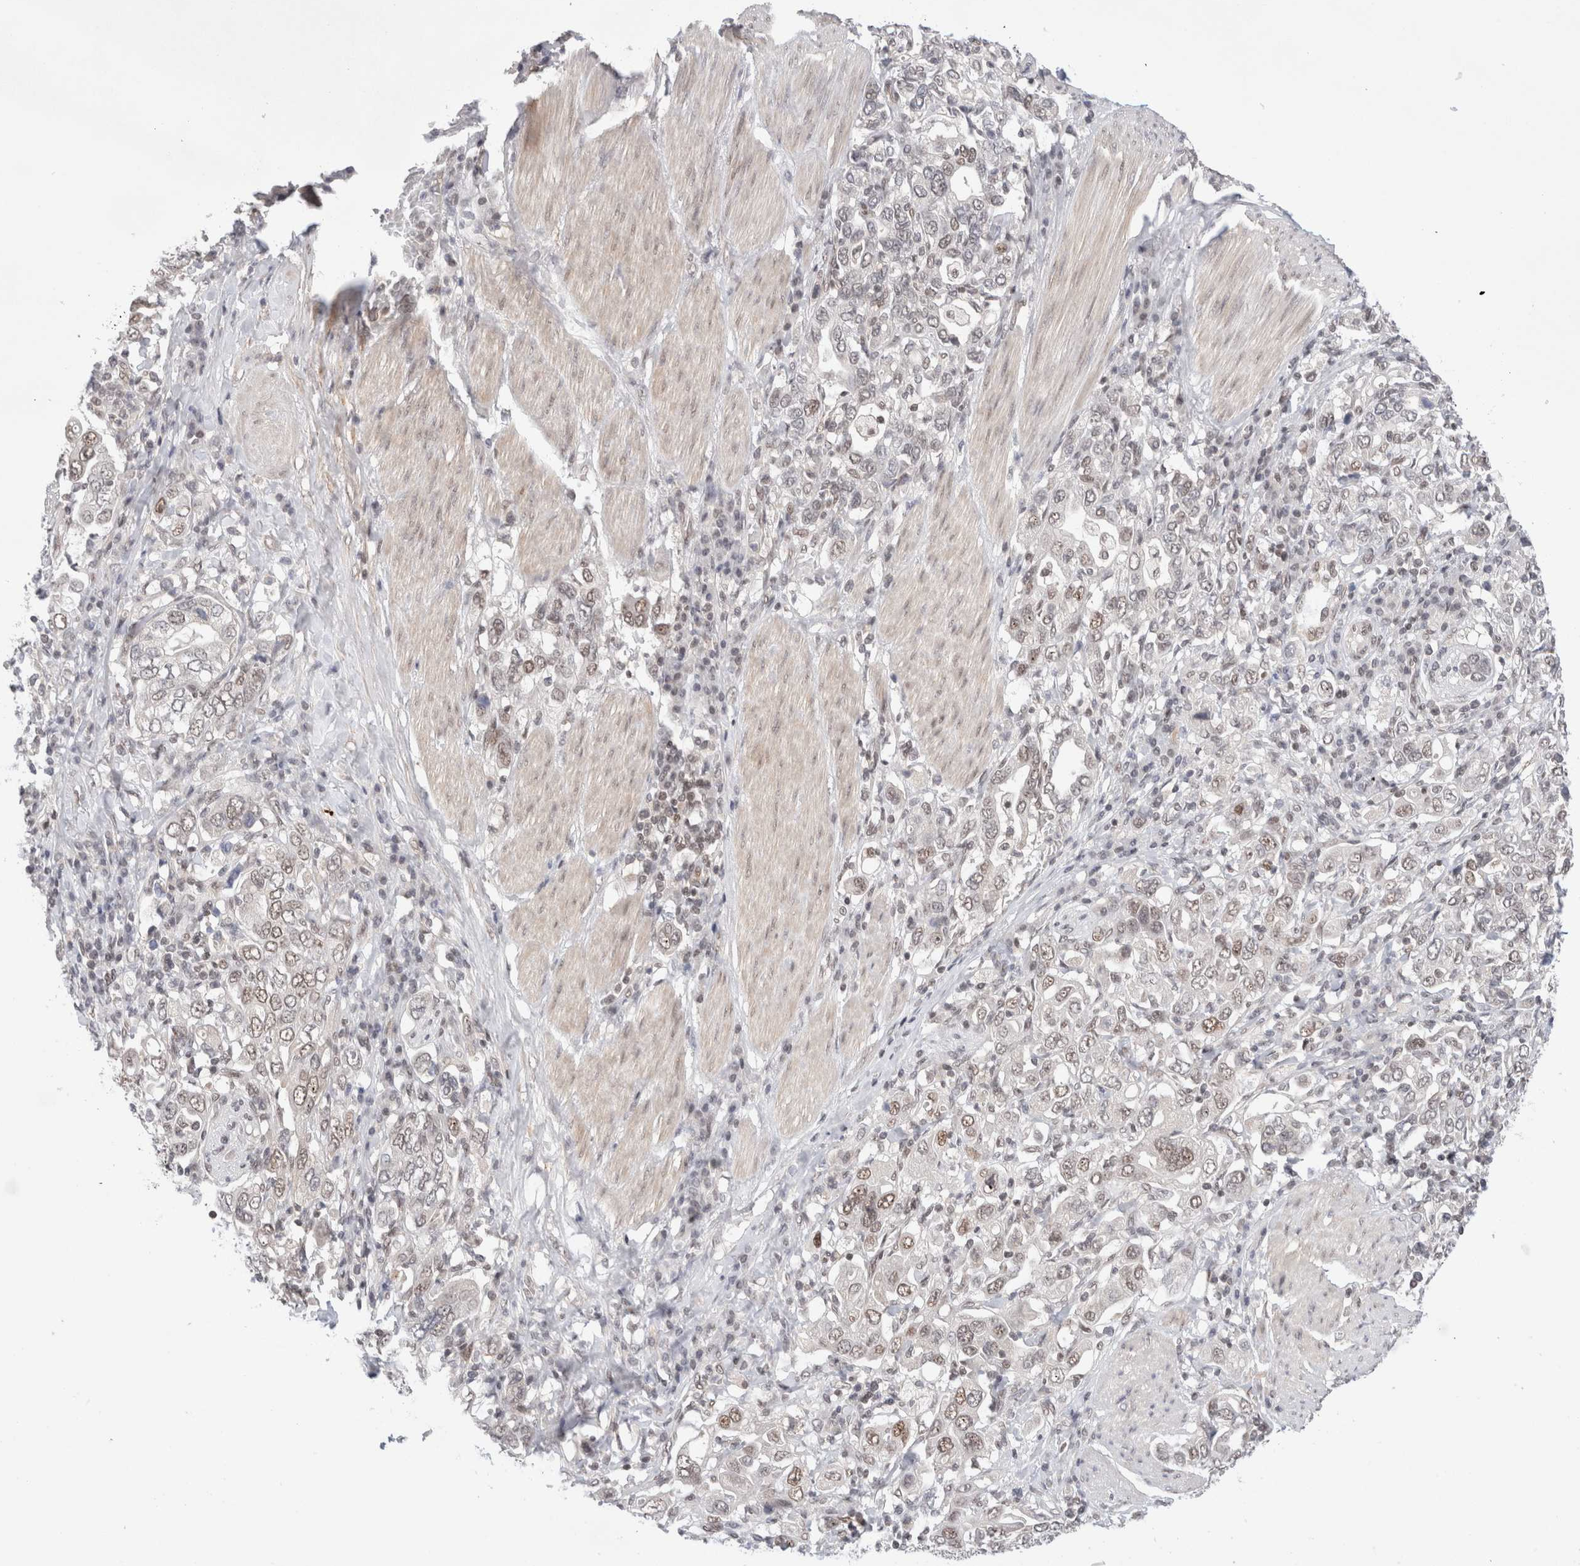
{"staining": {"intensity": "weak", "quantity": ">75%", "location": "nuclear"}, "tissue": "stomach cancer", "cell_type": "Tumor cells", "image_type": "cancer", "snomed": [{"axis": "morphology", "description": "Adenocarcinoma, NOS"}, {"axis": "topography", "description": "Stomach, upper"}], "caption": "Stomach cancer (adenocarcinoma) tissue exhibits weak nuclear expression in approximately >75% of tumor cells", "gene": "GATAD2A", "patient": {"sex": "male", "age": 62}}